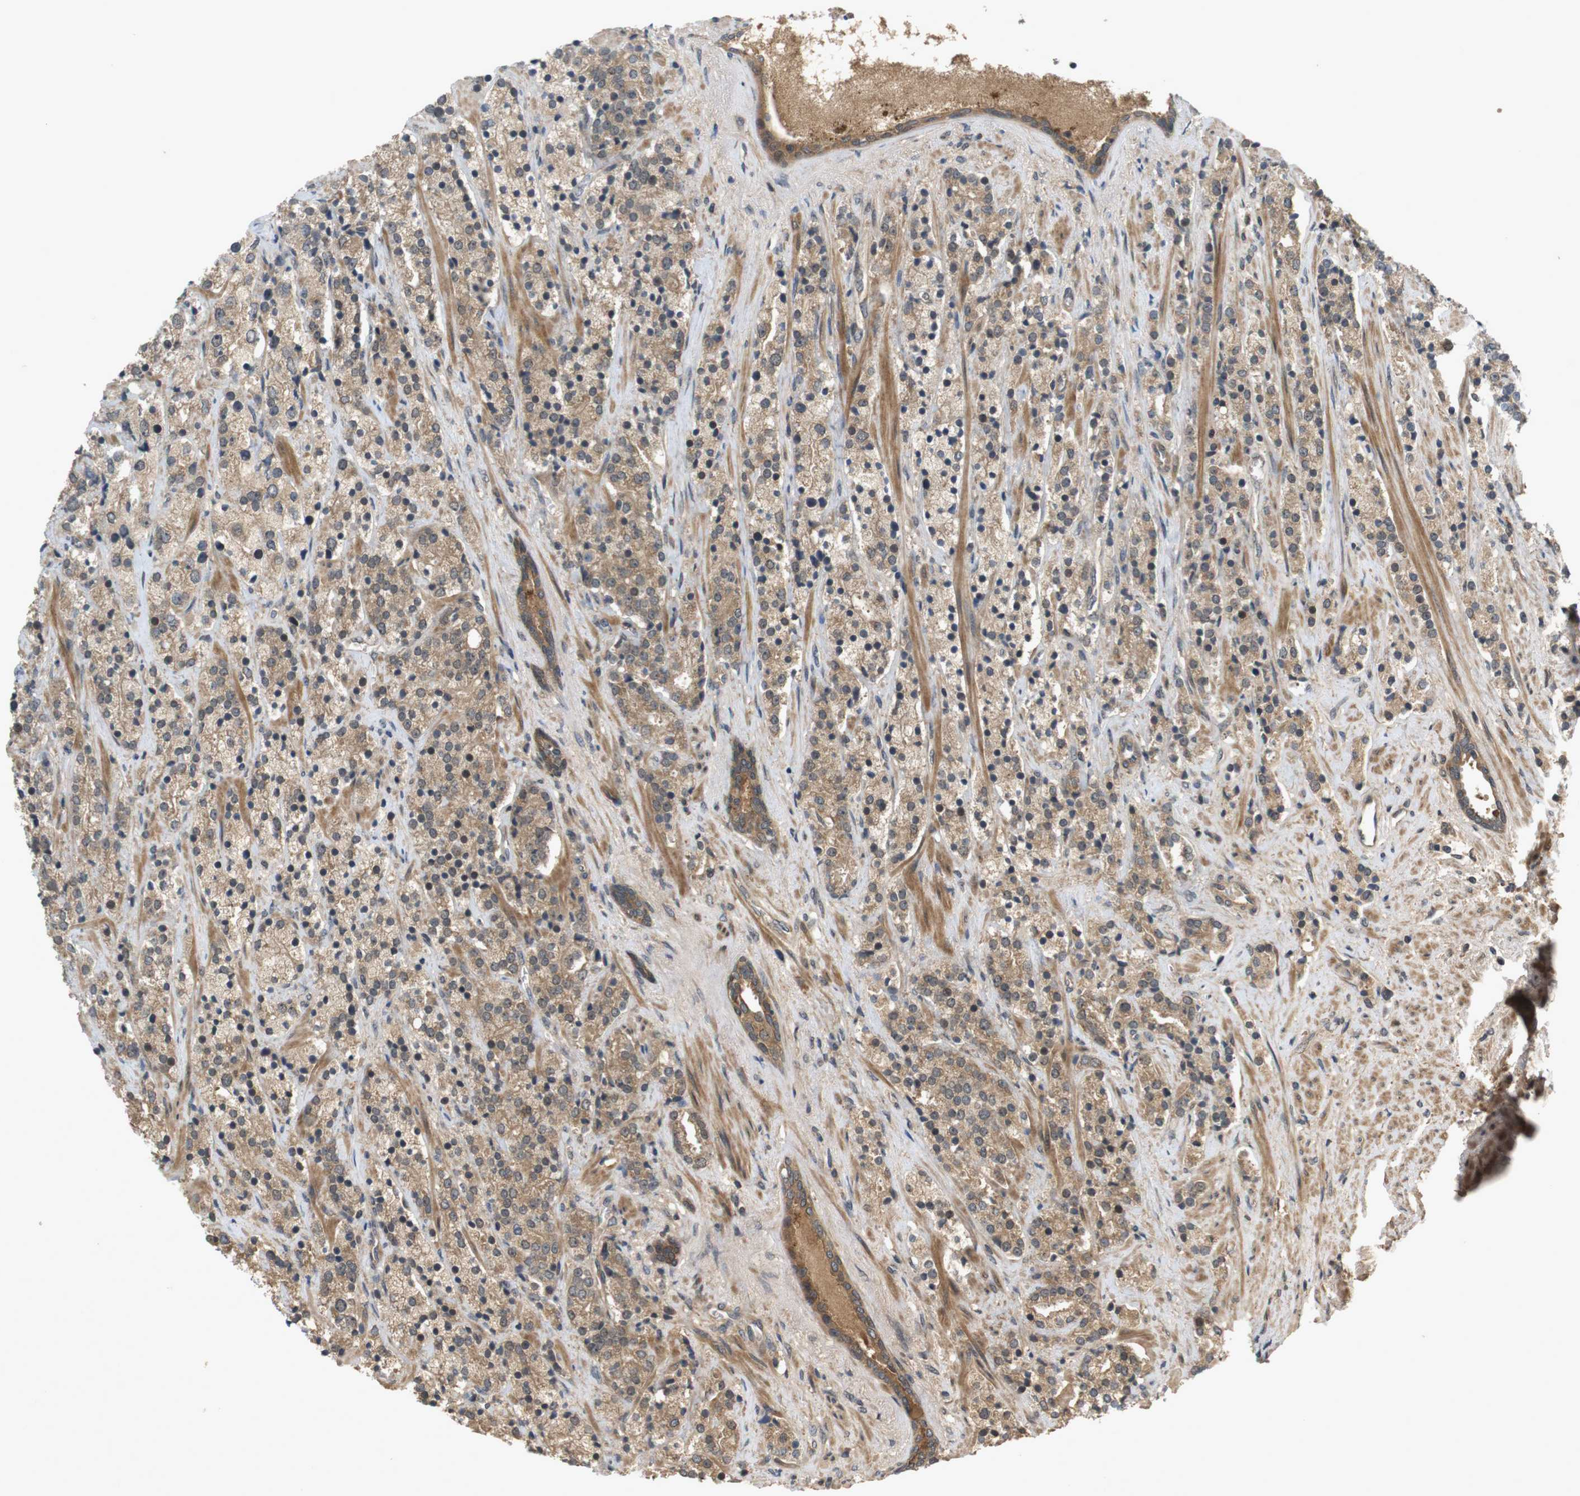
{"staining": {"intensity": "moderate", "quantity": ">75%", "location": "cytoplasmic/membranous"}, "tissue": "prostate cancer", "cell_type": "Tumor cells", "image_type": "cancer", "snomed": [{"axis": "morphology", "description": "Adenocarcinoma, High grade"}, {"axis": "topography", "description": "Prostate"}], "caption": "Human prostate adenocarcinoma (high-grade) stained with a protein marker shows moderate staining in tumor cells.", "gene": "NFKBIE", "patient": {"sex": "male", "age": 71}}